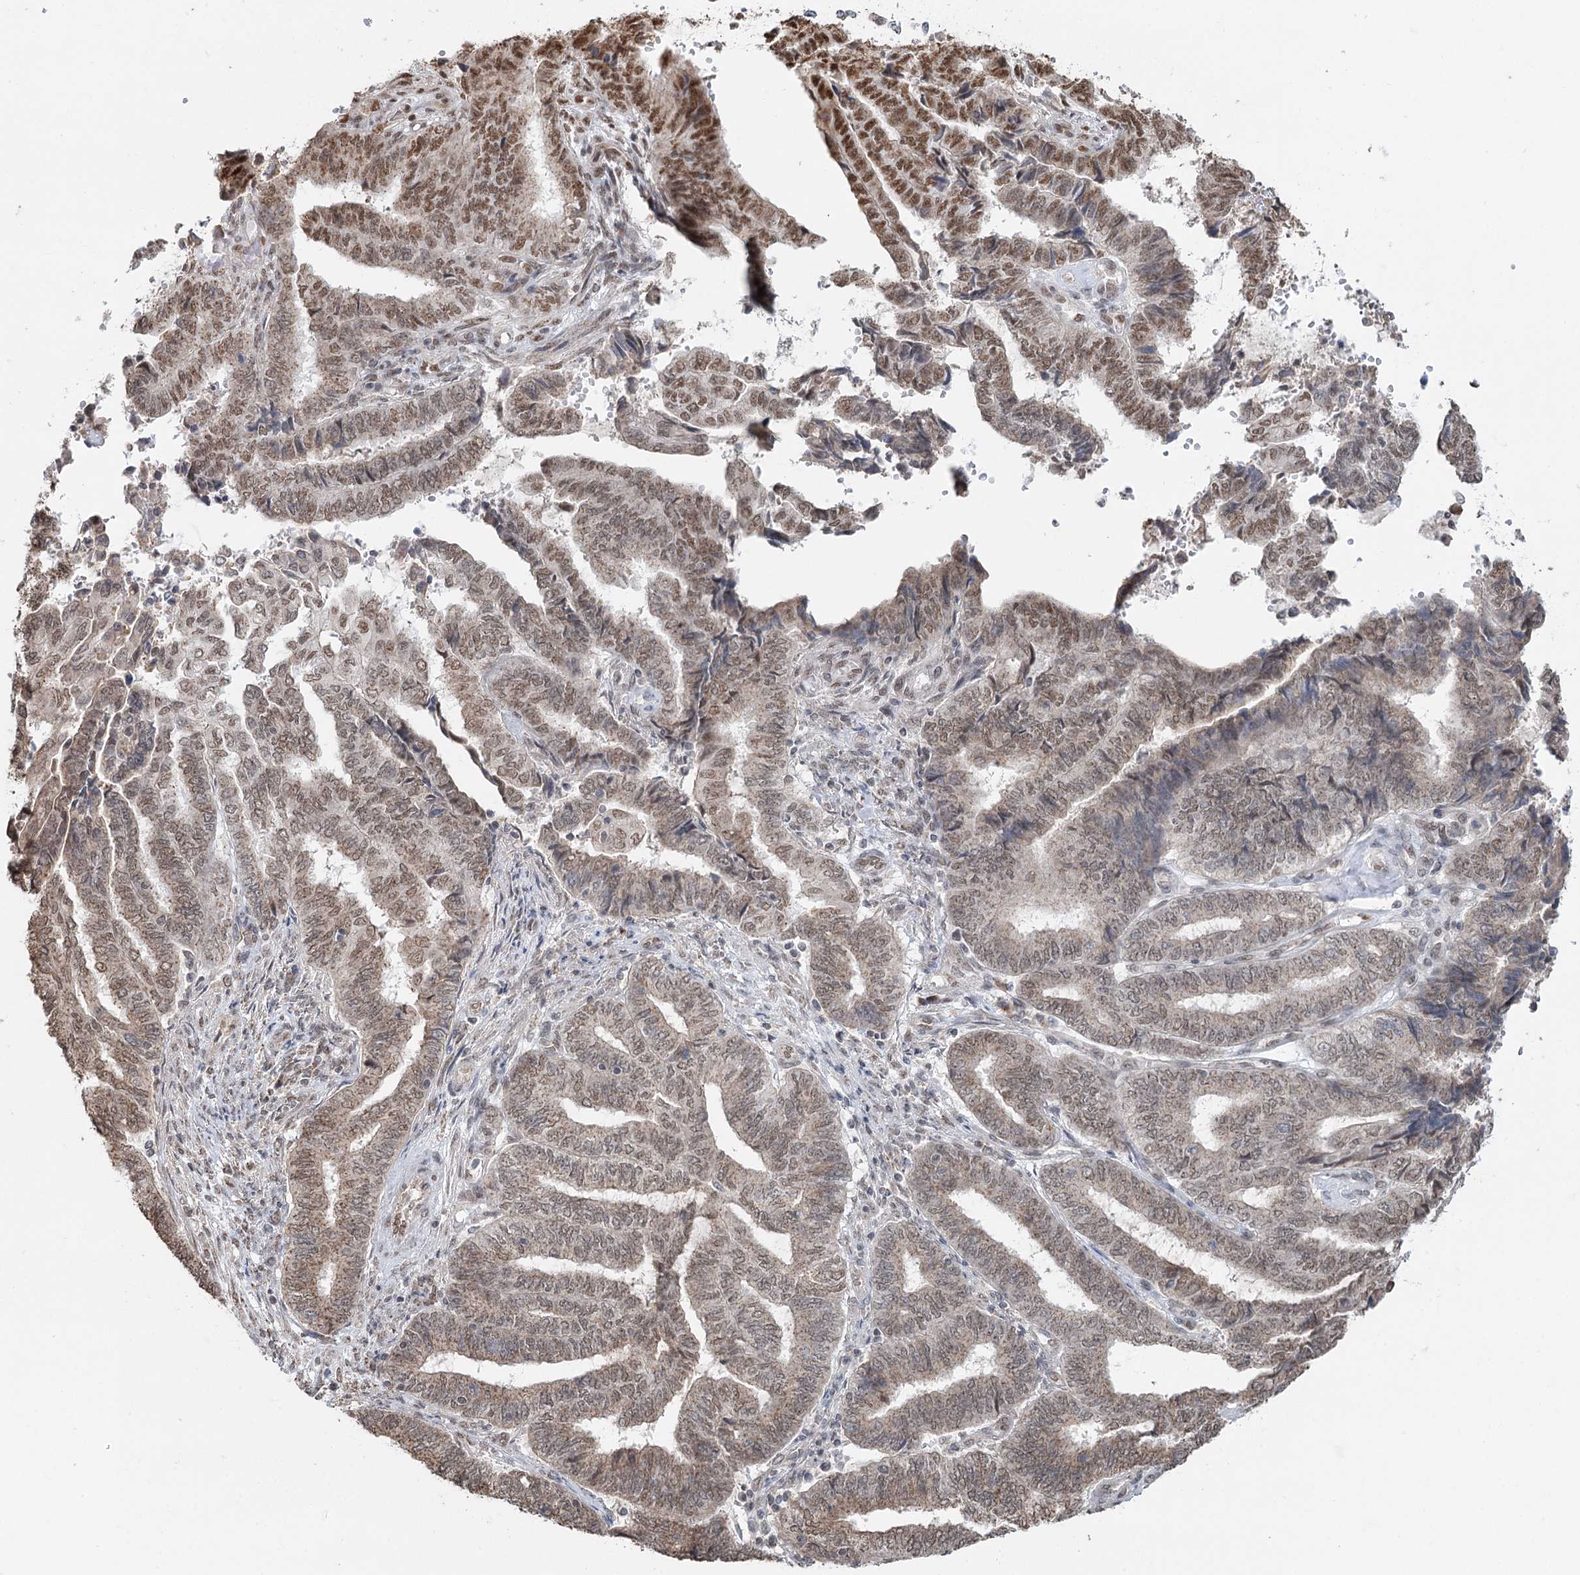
{"staining": {"intensity": "strong", "quantity": "<25%", "location": "cytoplasmic/membranous,nuclear"}, "tissue": "endometrial cancer", "cell_type": "Tumor cells", "image_type": "cancer", "snomed": [{"axis": "morphology", "description": "Adenocarcinoma, NOS"}, {"axis": "topography", "description": "Uterus"}, {"axis": "topography", "description": "Endometrium"}], "caption": "IHC staining of endometrial cancer, which reveals medium levels of strong cytoplasmic/membranous and nuclear staining in approximately <25% of tumor cells indicating strong cytoplasmic/membranous and nuclear protein expression. The staining was performed using DAB (brown) for protein detection and nuclei were counterstained in hematoxylin (blue).", "gene": "GPALPP1", "patient": {"sex": "female", "age": 70}}